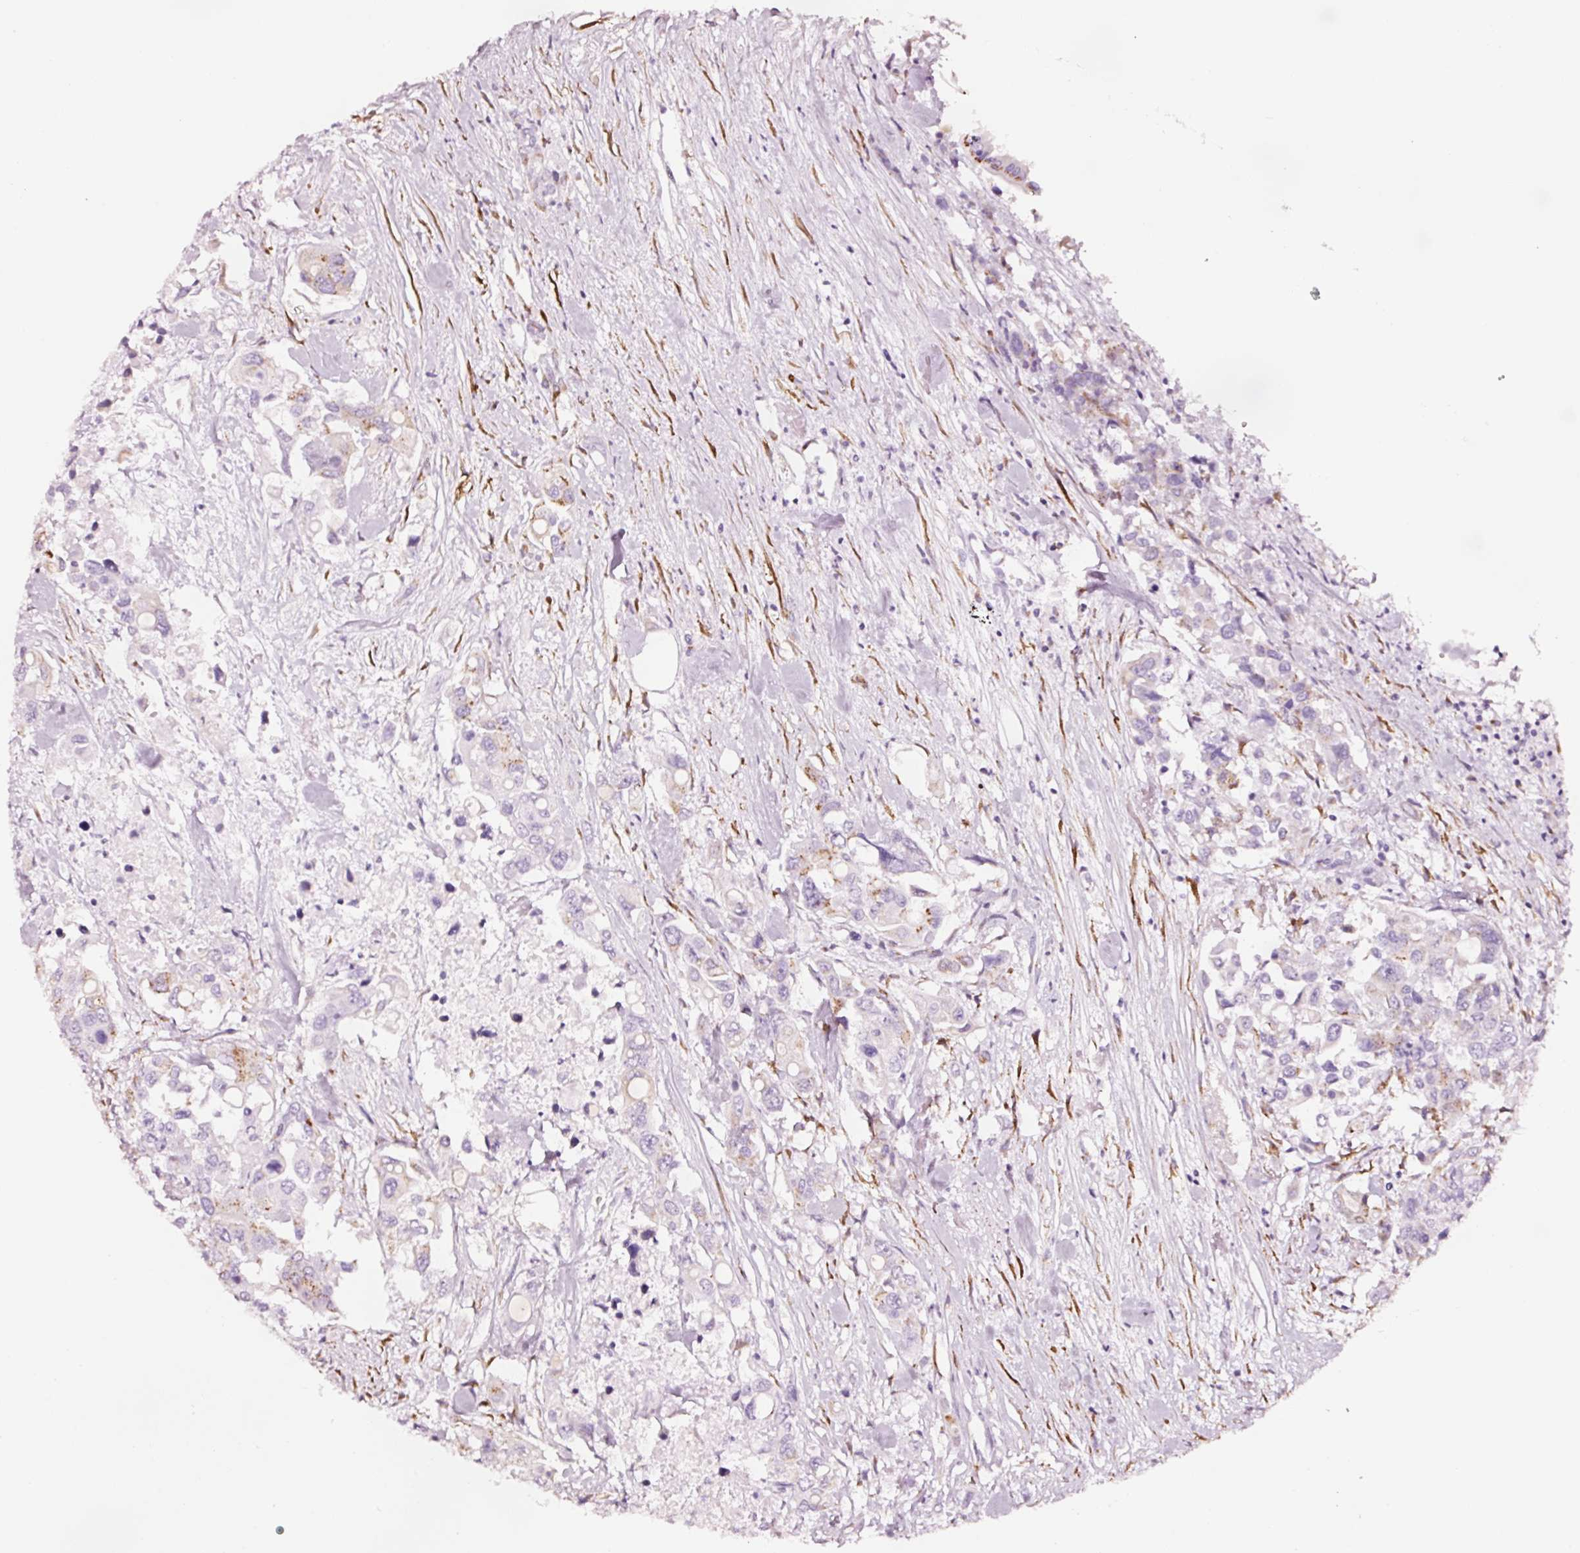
{"staining": {"intensity": "weak", "quantity": "<25%", "location": "cytoplasmic/membranous"}, "tissue": "colorectal cancer", "cell_type": "Tumor cells", "image_type": "cancer", "snomed": [{"axis": "morphology", "description": "Adenocarcinoma, NOS"}, {"axis": "topography", "description": "Colon"}], "caption": "Immunohistochemical staining of colorectal adenocarcinoma displays no significant positivity in tumor cells.", "gene": "SDF4", "patient": {"sex": "male", "age": 77}}